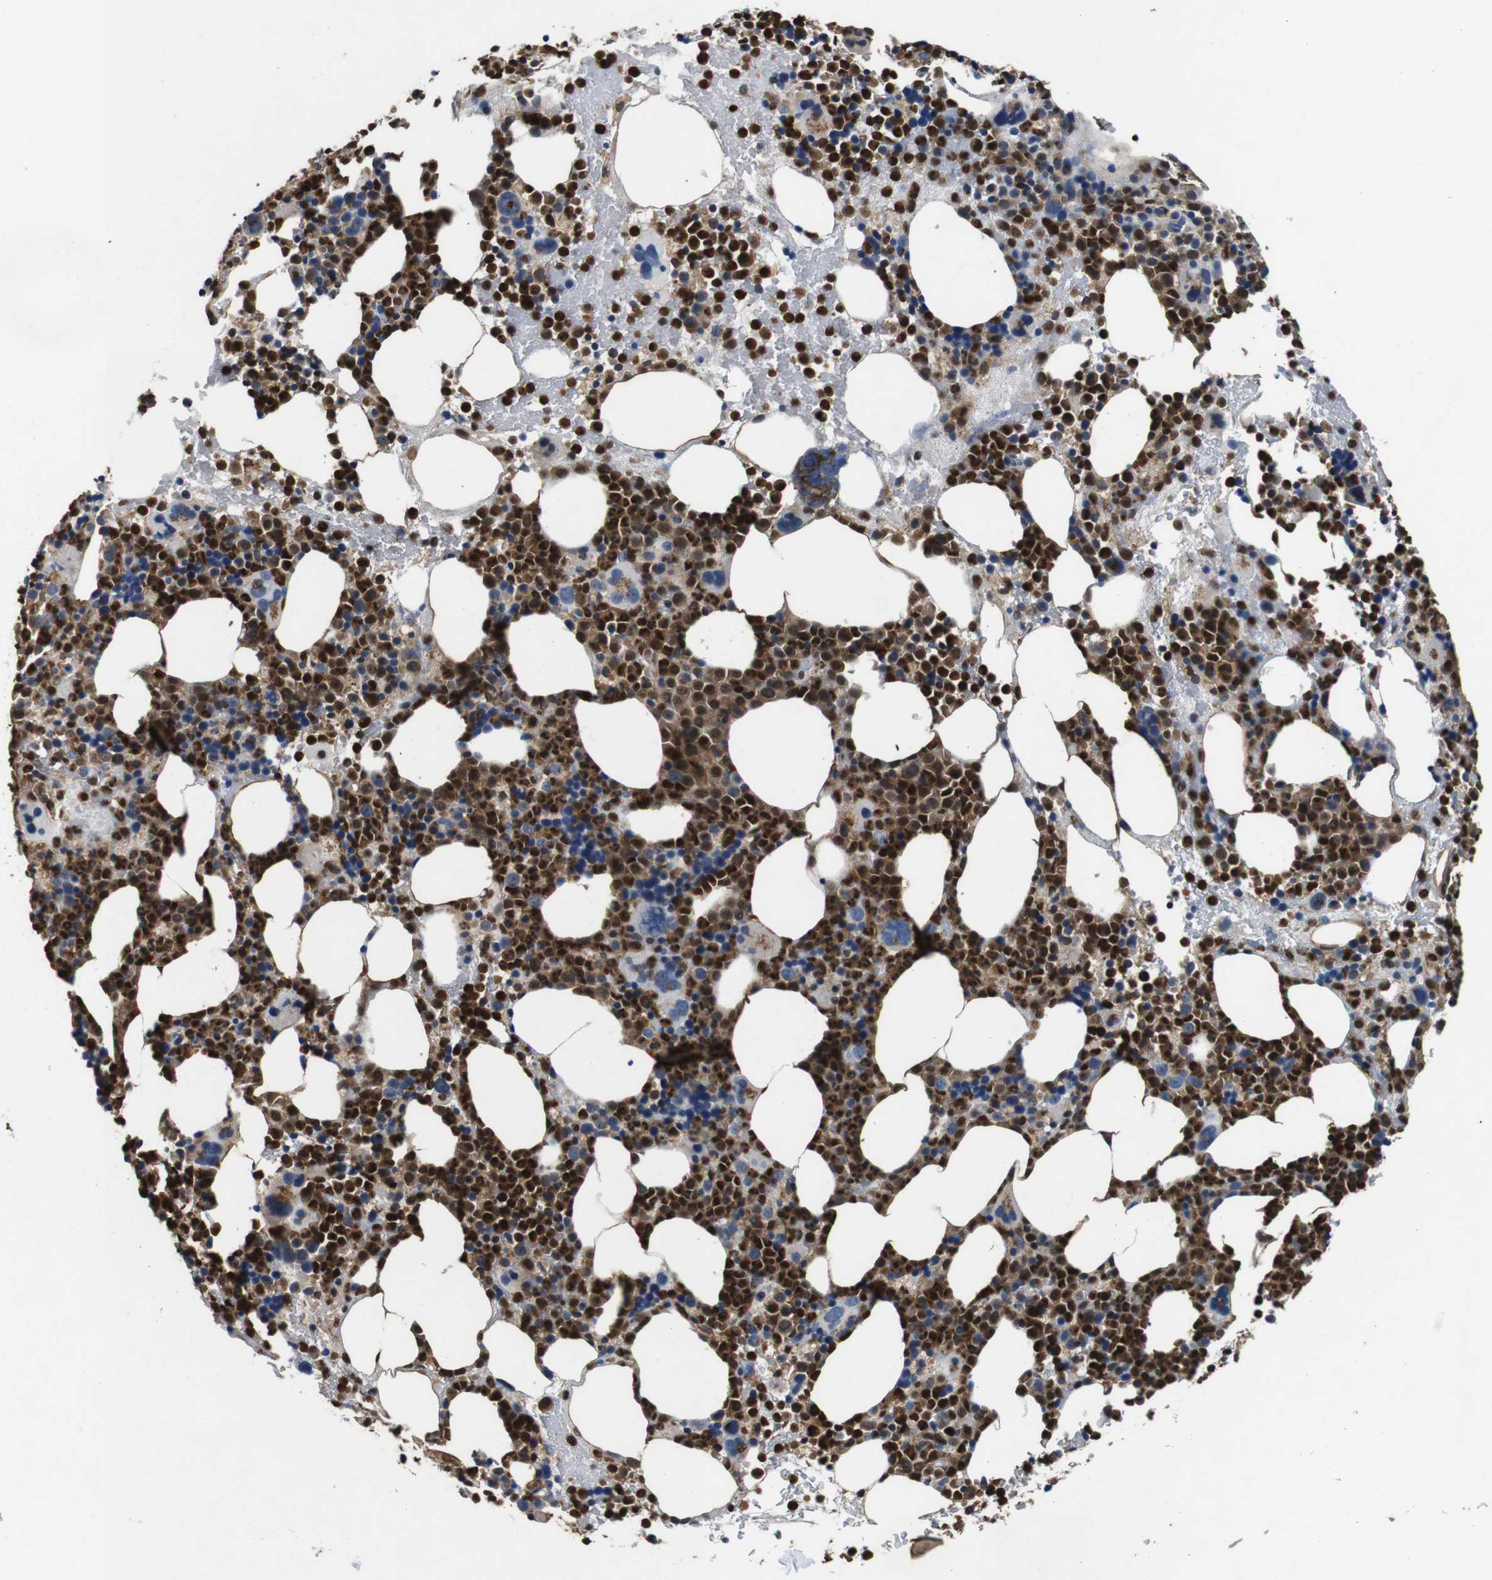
{"staining": {"intensity": "strong", "quantity": ">75%", "location": "cytoplasmic/membranous,nuclear"}, "tissue": "bone marrow", "cell_type": "Hematopoietic cells", "image_type": "normal", "snomed": [{"axis": "morphology", "description": "Normal tissue, NOS"}, {"axis": "morphology", "description": "Inflammation, NOS"}, {"axis": "topography", "description": "Bone marrow"}], "caption": "Hematopoietic cells show high levels of strong cytoplasmic/membranous,nuclear positivity in approximately >75% of cells in benign bone marrow. (DAB IHC with brightfield microscopy, high magnification).", "gene": "ANXA1", "patient": {"sex": "male", "age": 73}}